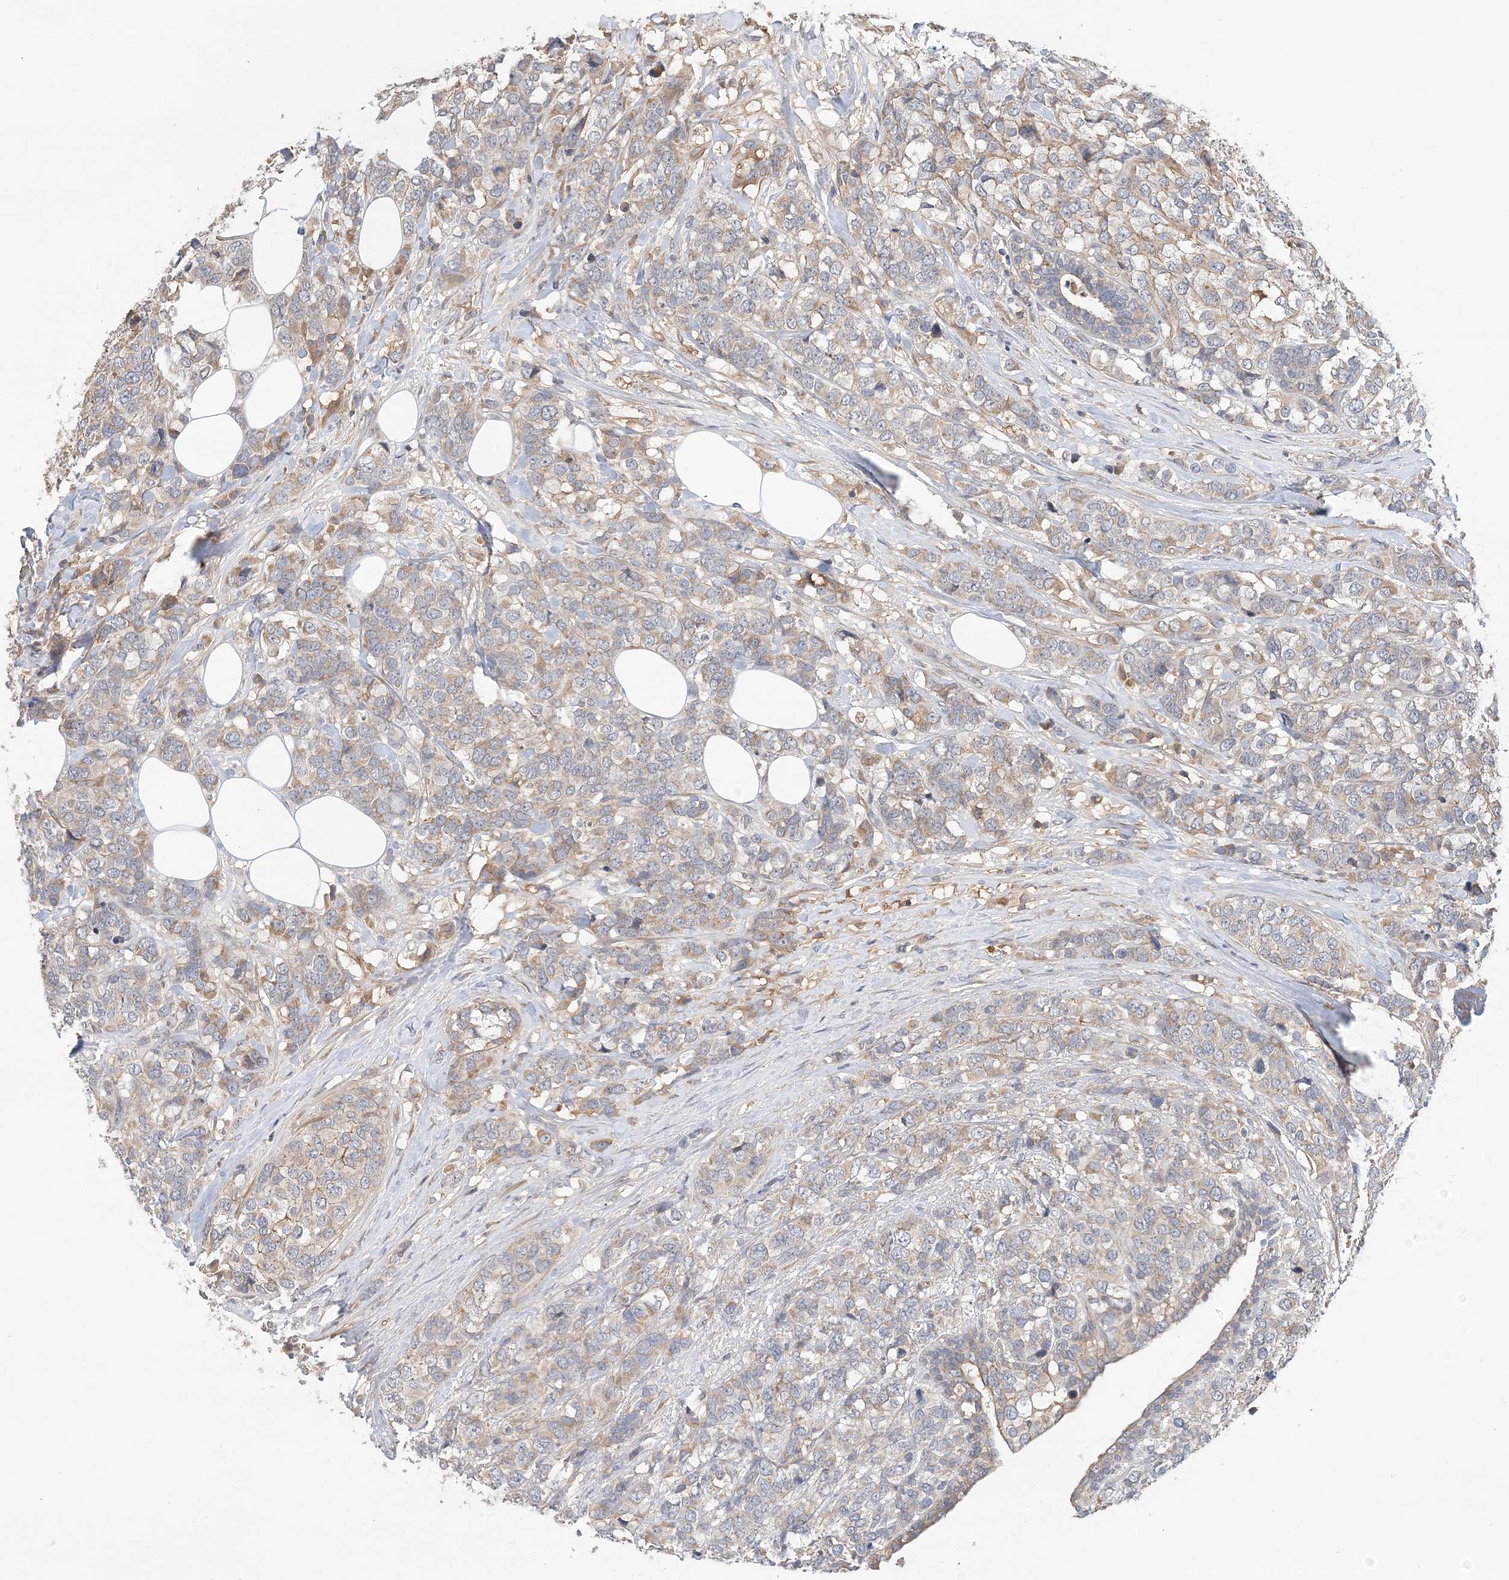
{"staining": {"intensity": "moderate", "quantity": "<25%", "location": "cytoplasmic/membranous"}, "tissue": "breast cancer", "cell_type": "Tumor cells", "image_type": "cancer", "snomed": [{"axis": "morphology", "description": "Lobular carcinoma"}, {"axis": "topography", "description": "Breast"}], "caption": "IHC image of human breast lobular carcinoma stained for a protein (brown), which displays low levels of moderate cytoplasmic/membranous positivity in about <25% of tumor cells.", "gene": "SYCP3", "patient": {"sex": "female", "age": 59}}